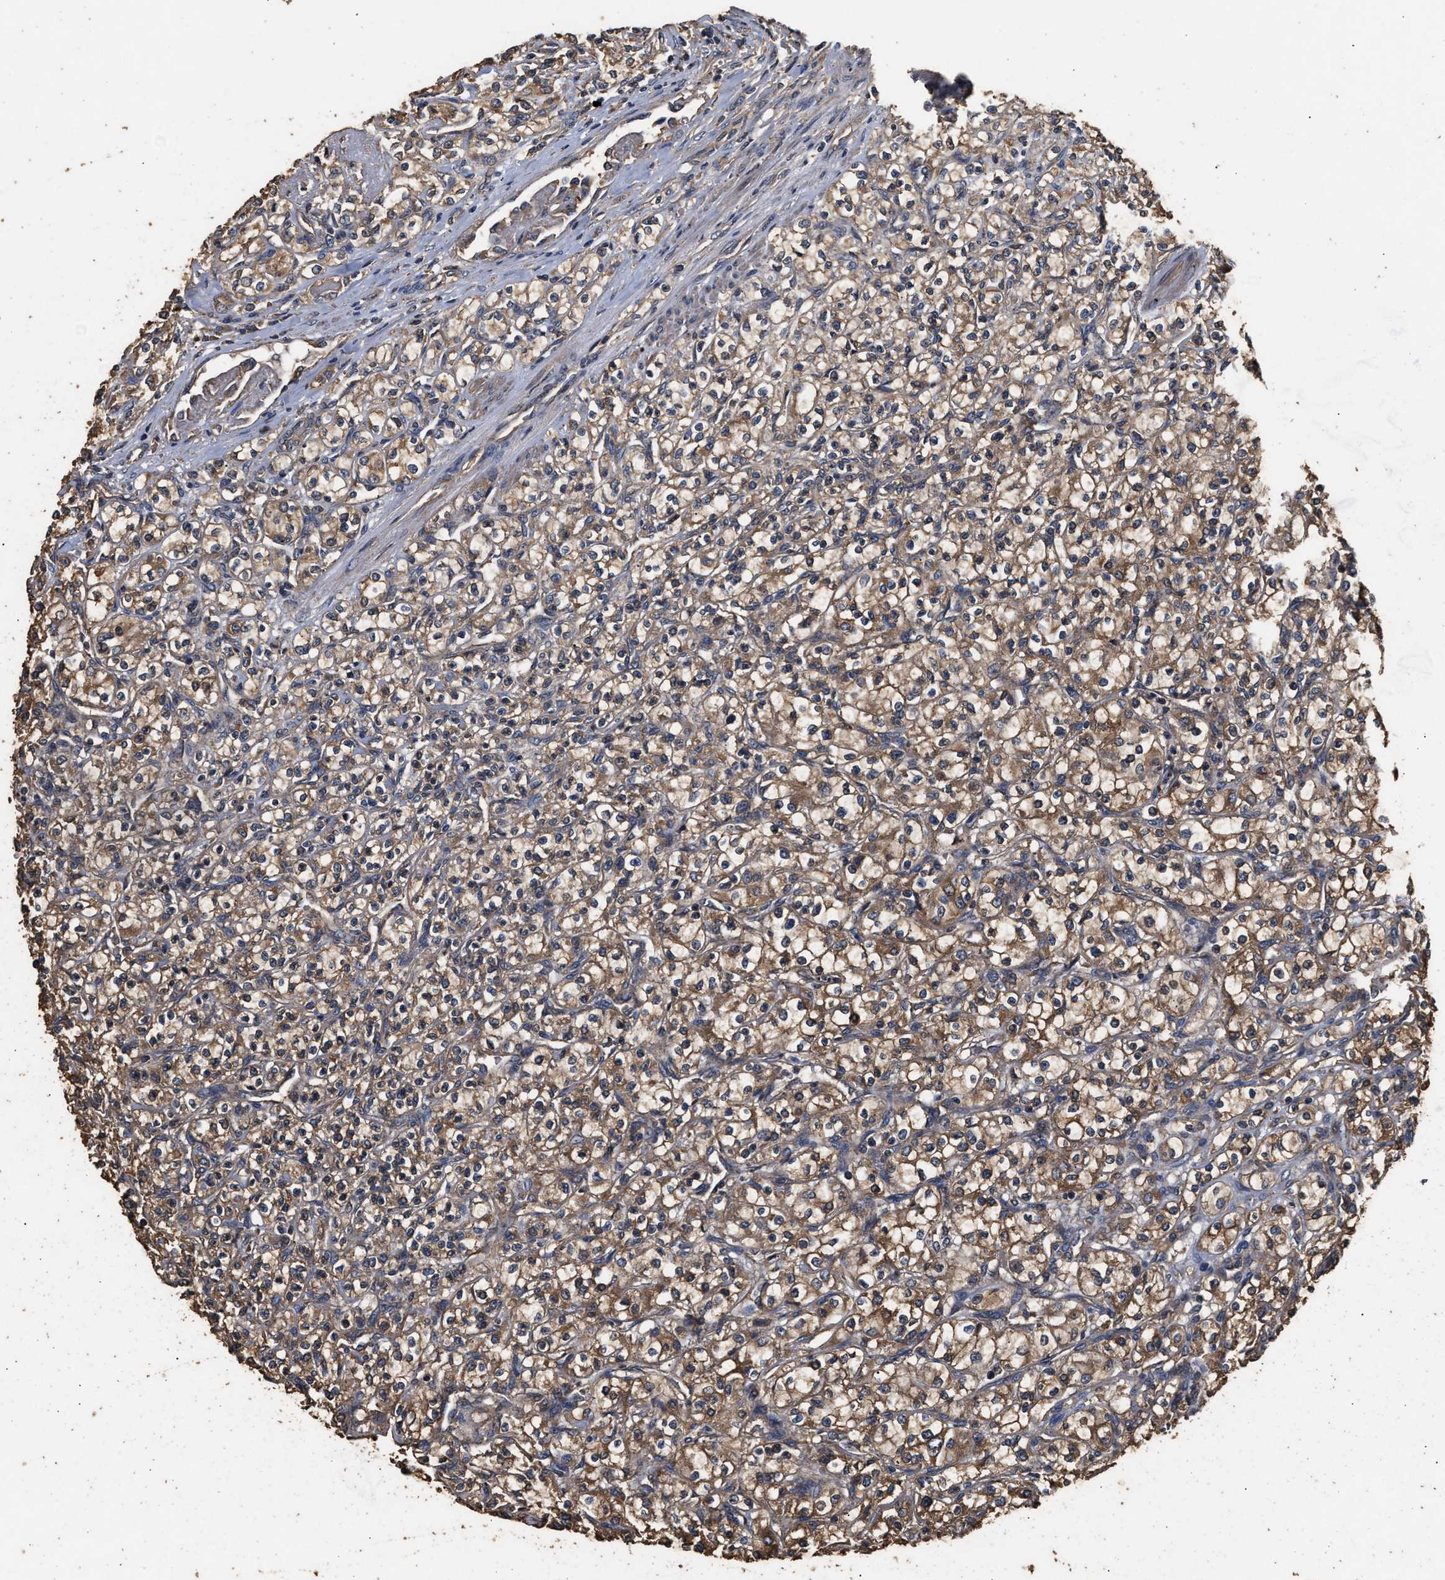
{"staining": {"intensity": "moderate", "quantity": ">75%", "location": "cytoplasmic/membranous"}, "tissue": "renal cancer", "cell_type": "Tumor cells", "image_type": "cancer", "snomed": [{"axis": "morphology", "description": "Adenocarcinoma, NOS"}, {"axis": "topography", "description": "Kidney"}], "caption": "The micrograph exhibits staining of renal cancer, revealing moderate cytoplasmic/membranous protein positivity (brown color) within tumor cells.", "gene": "KYAT1", "patient": {"sex": "male", "age": 77}}